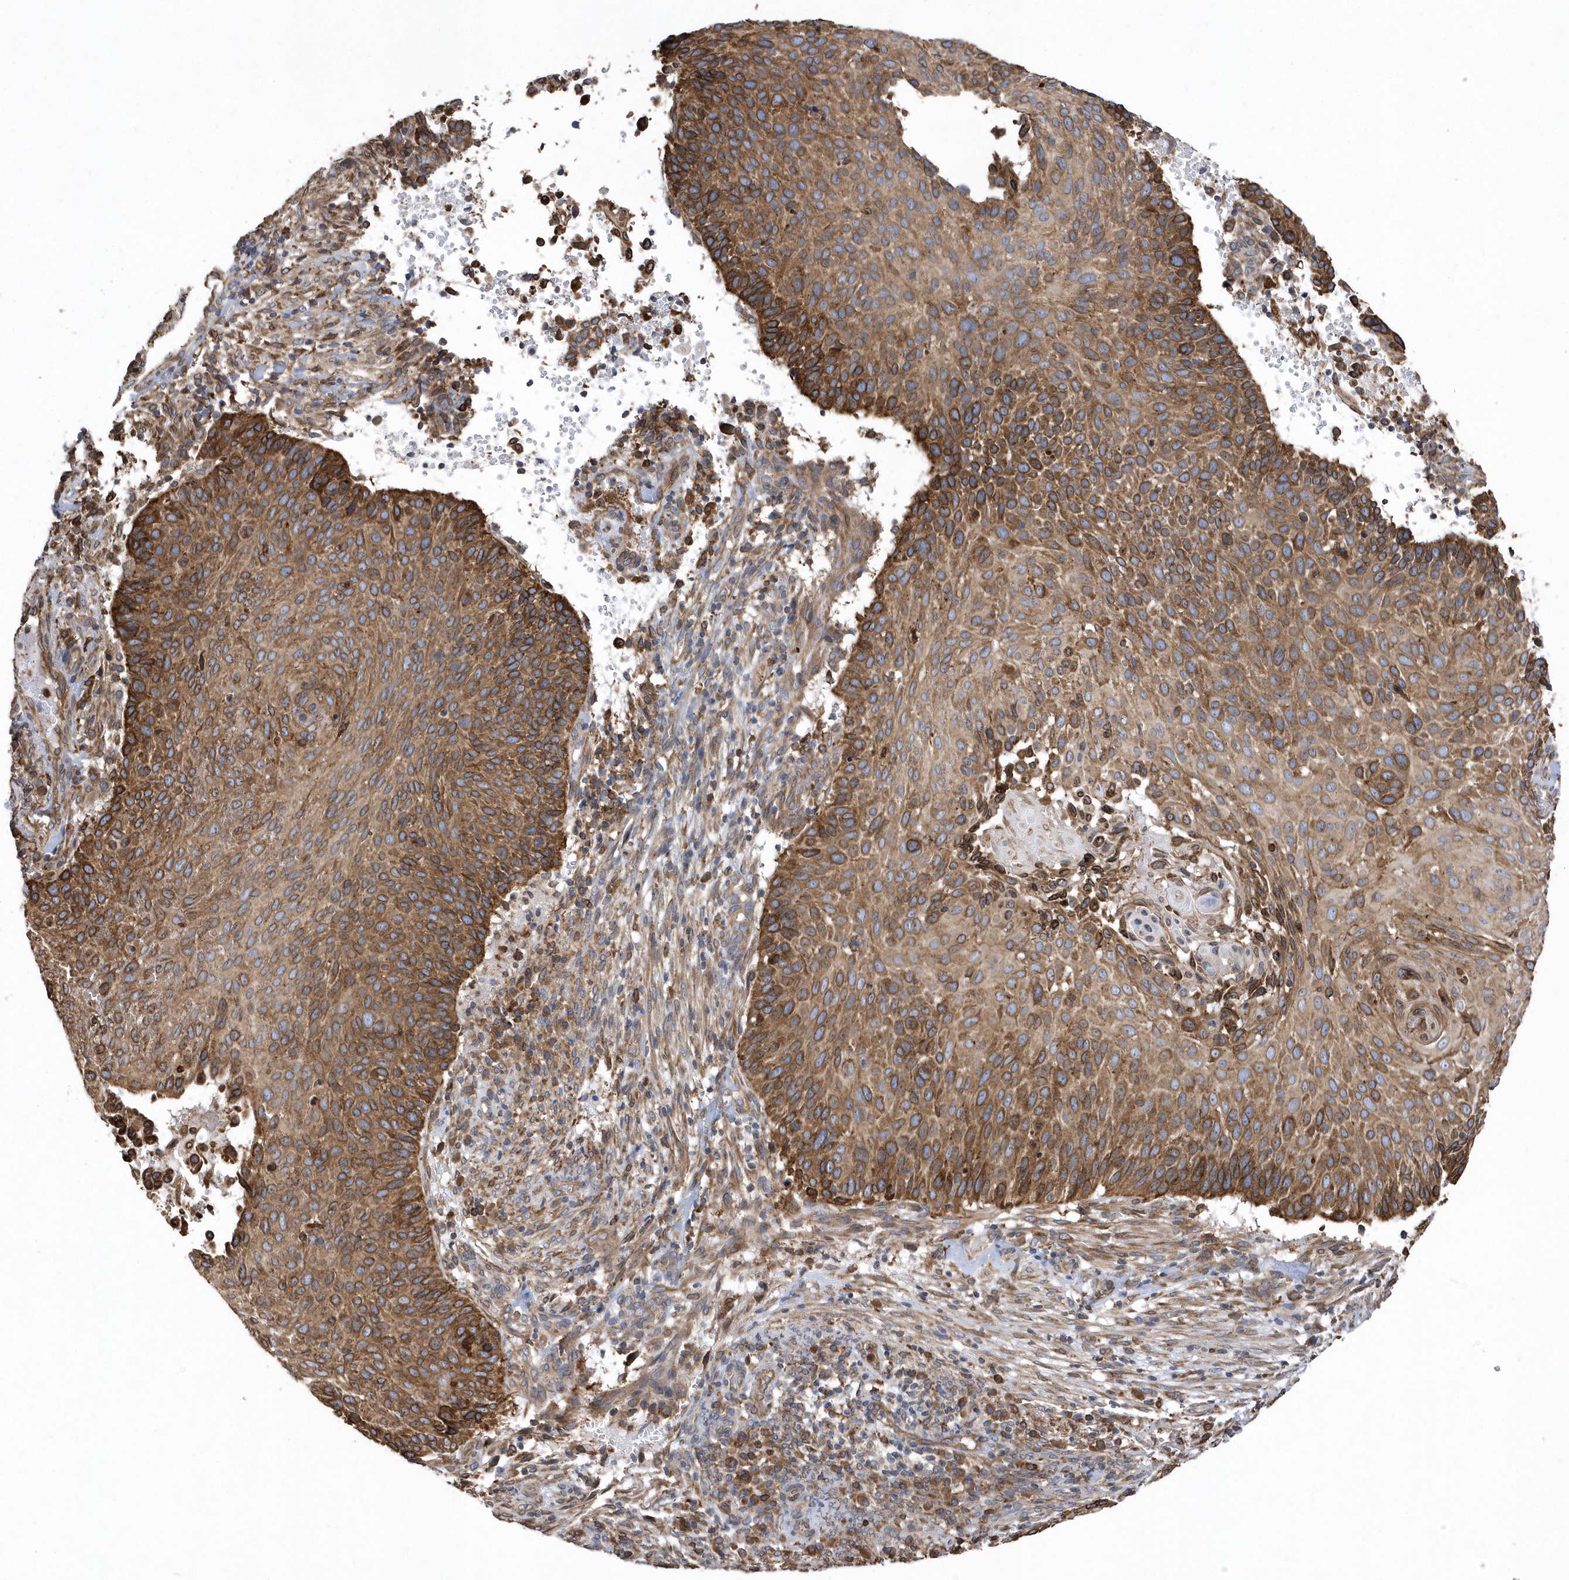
{"staining": {"intensity": "moderate", "quantity": ">75%", "location": "cytoplasmic/membranous"}, "tissue": "cervical cancer", "cell_type": "Tumor cells", "image_type": "cancer", "snomed": [{"axis": "morphology", "description": "Squamous cell carcinoma, NOS"}, {"axis": "topography", "description": "Cervix"}], "caption": "Immunohistochemistry micrograph of neoplastic tissue: squamous cell carcinoma (cervical) stained using immunohistochemistry shows medium levels of moderate protein expression localized specifically in the cytoplasmic/membranous of tumor cells, appearing as a cytoplasmic/membranous brown color.", "gene": "VAMP7", "patient": {"sex": "female", "age": 74}}